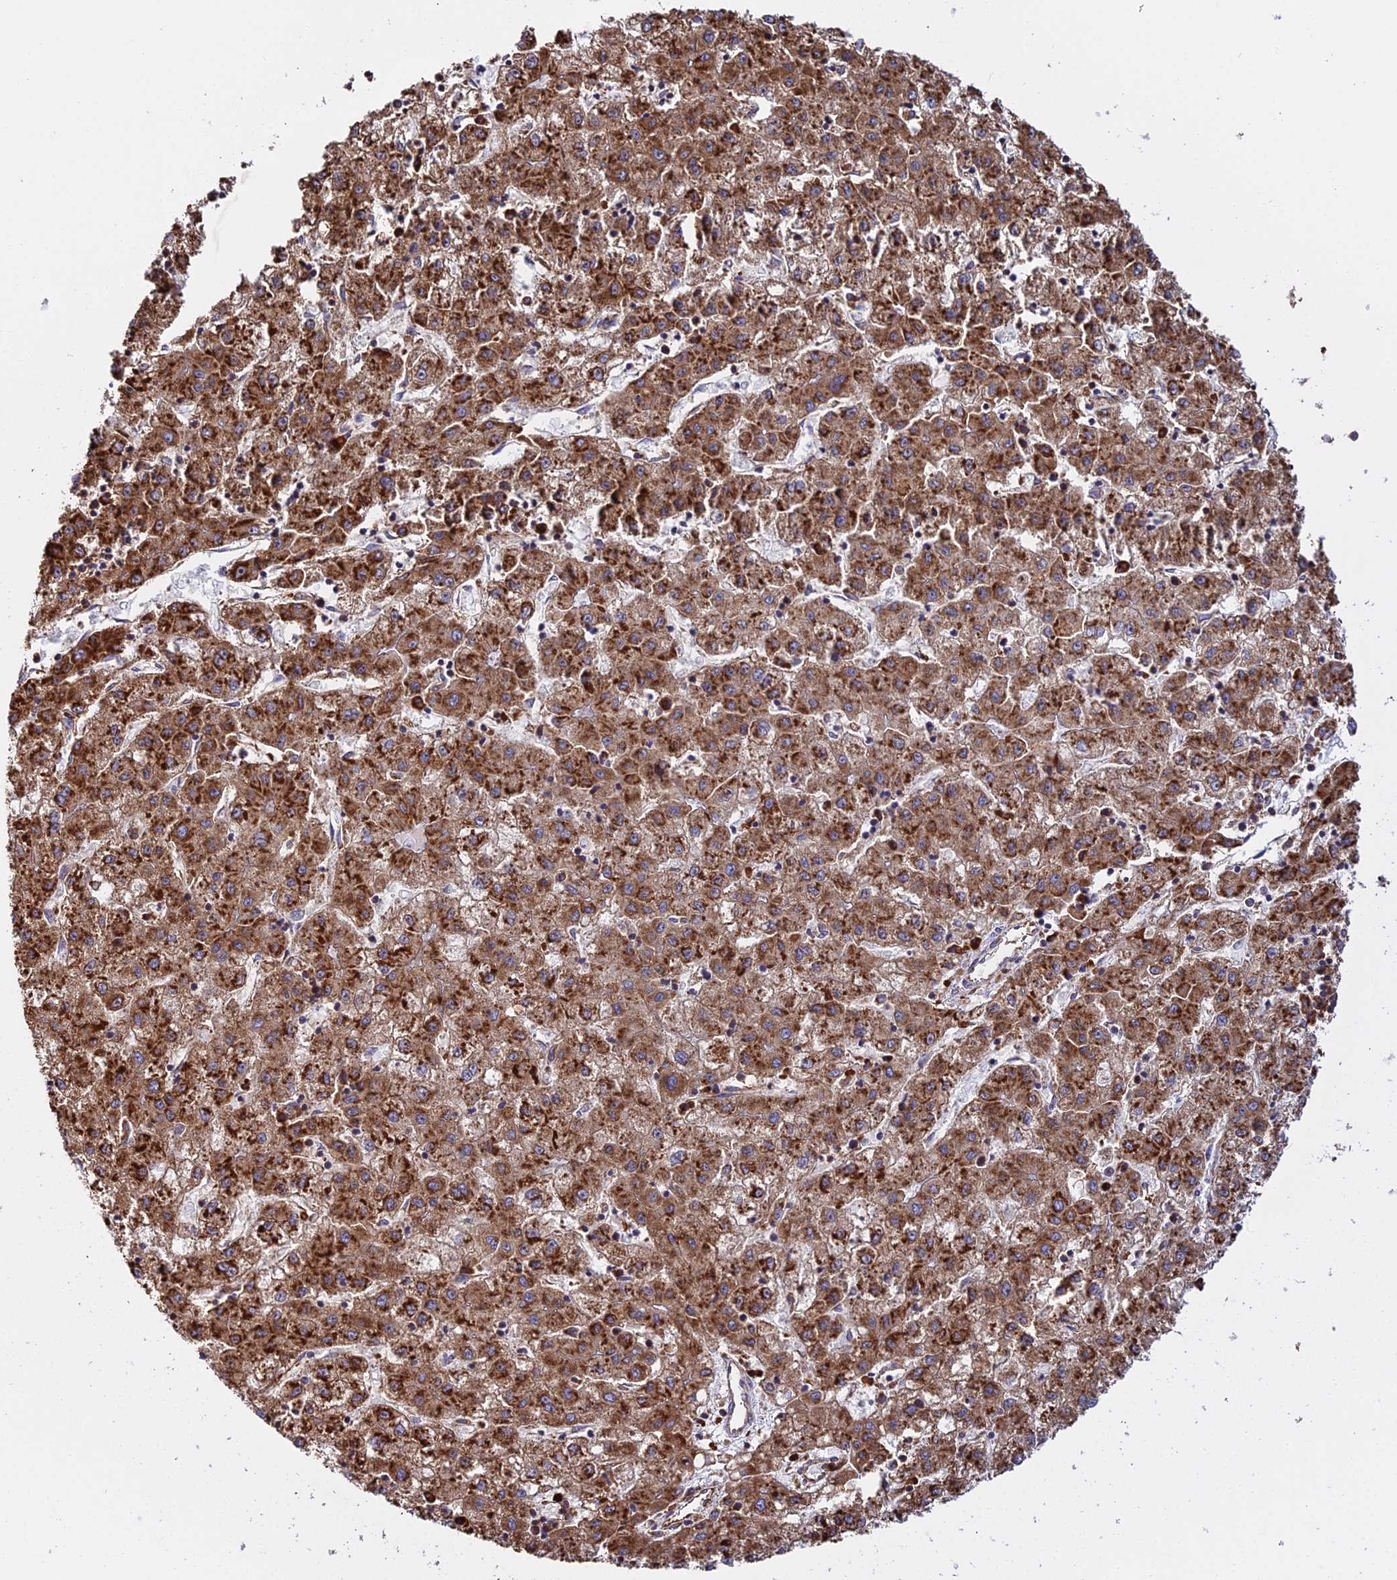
{"staining": {"intensity": "strong", "quantity": ">75%", "location": "cytoplasmic/membranous"}, "tissue": "liver cancer", "cell_type": "Tumor cells", "image_type": "cancer", "snomed": [{"axis": "morphology", "description": "Carcinoma, Hepatocellular, NOS"}, {"axis": "topography", "description": "Liver"}], "caption": "Strong cytoplasmic/membranous positivity is identified in approximately >75% of tumor cells in liver hepatocellular carcinoma.", "gene": "RPL26", "patient": {"sex": "male", "age": 72}}